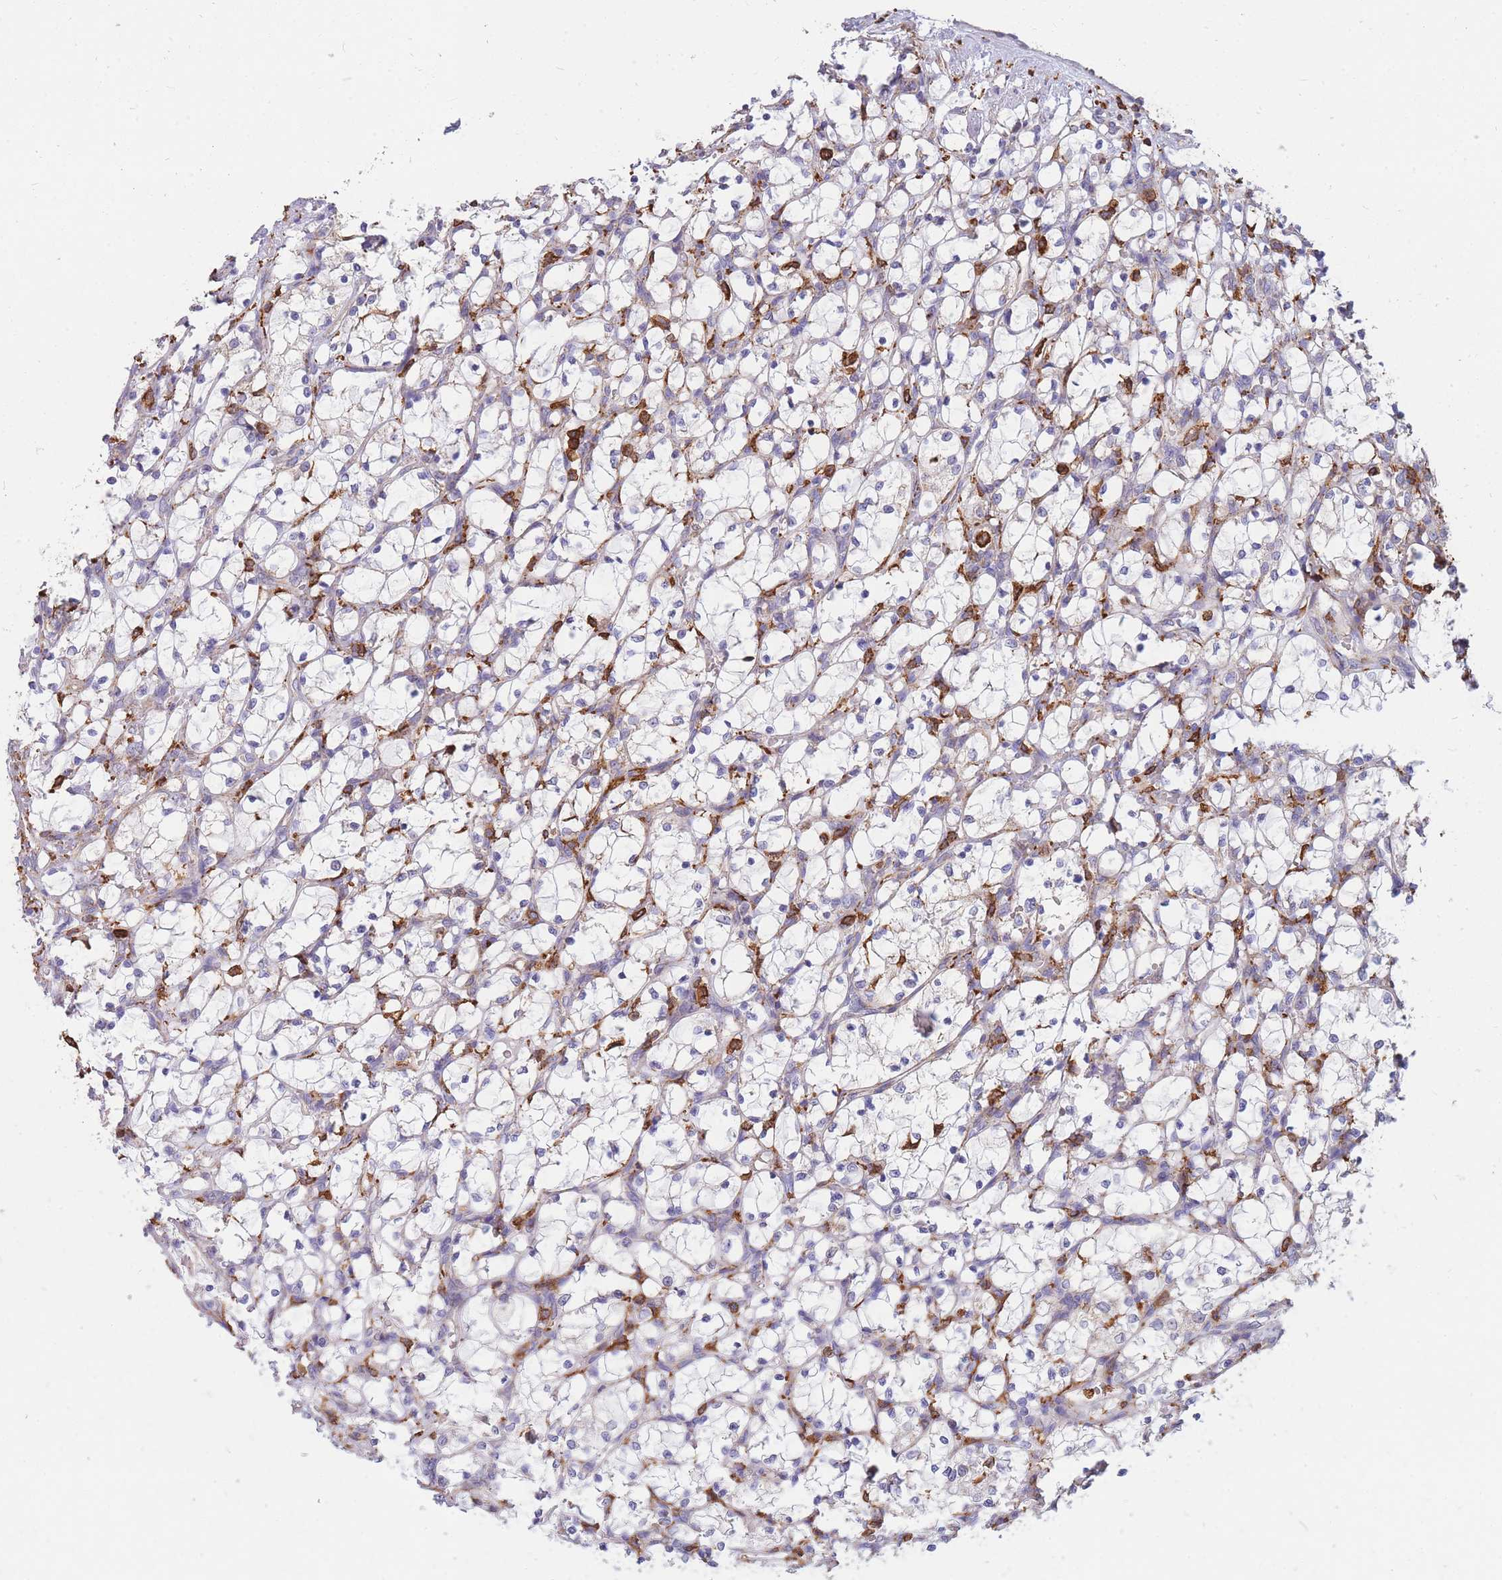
{"staining": {"intensity": "negative", "quantity": "none", "location": "none"}, "tissue": "renal cancer", "cell_type": "Tumor cells", "image_type": "cancer", "snomed": [{"axis": "morphology", "description": "Adenocarcinoma, NOS"}, {"axis": "topography", "description": "Kidney"}], "caption": "Photomicrograph shows no protein staining in tumor cells of adenocarcinoma (renal) tissue.", "gene": "MRPL54", "patient": {"sex": "female", "age": 69}}